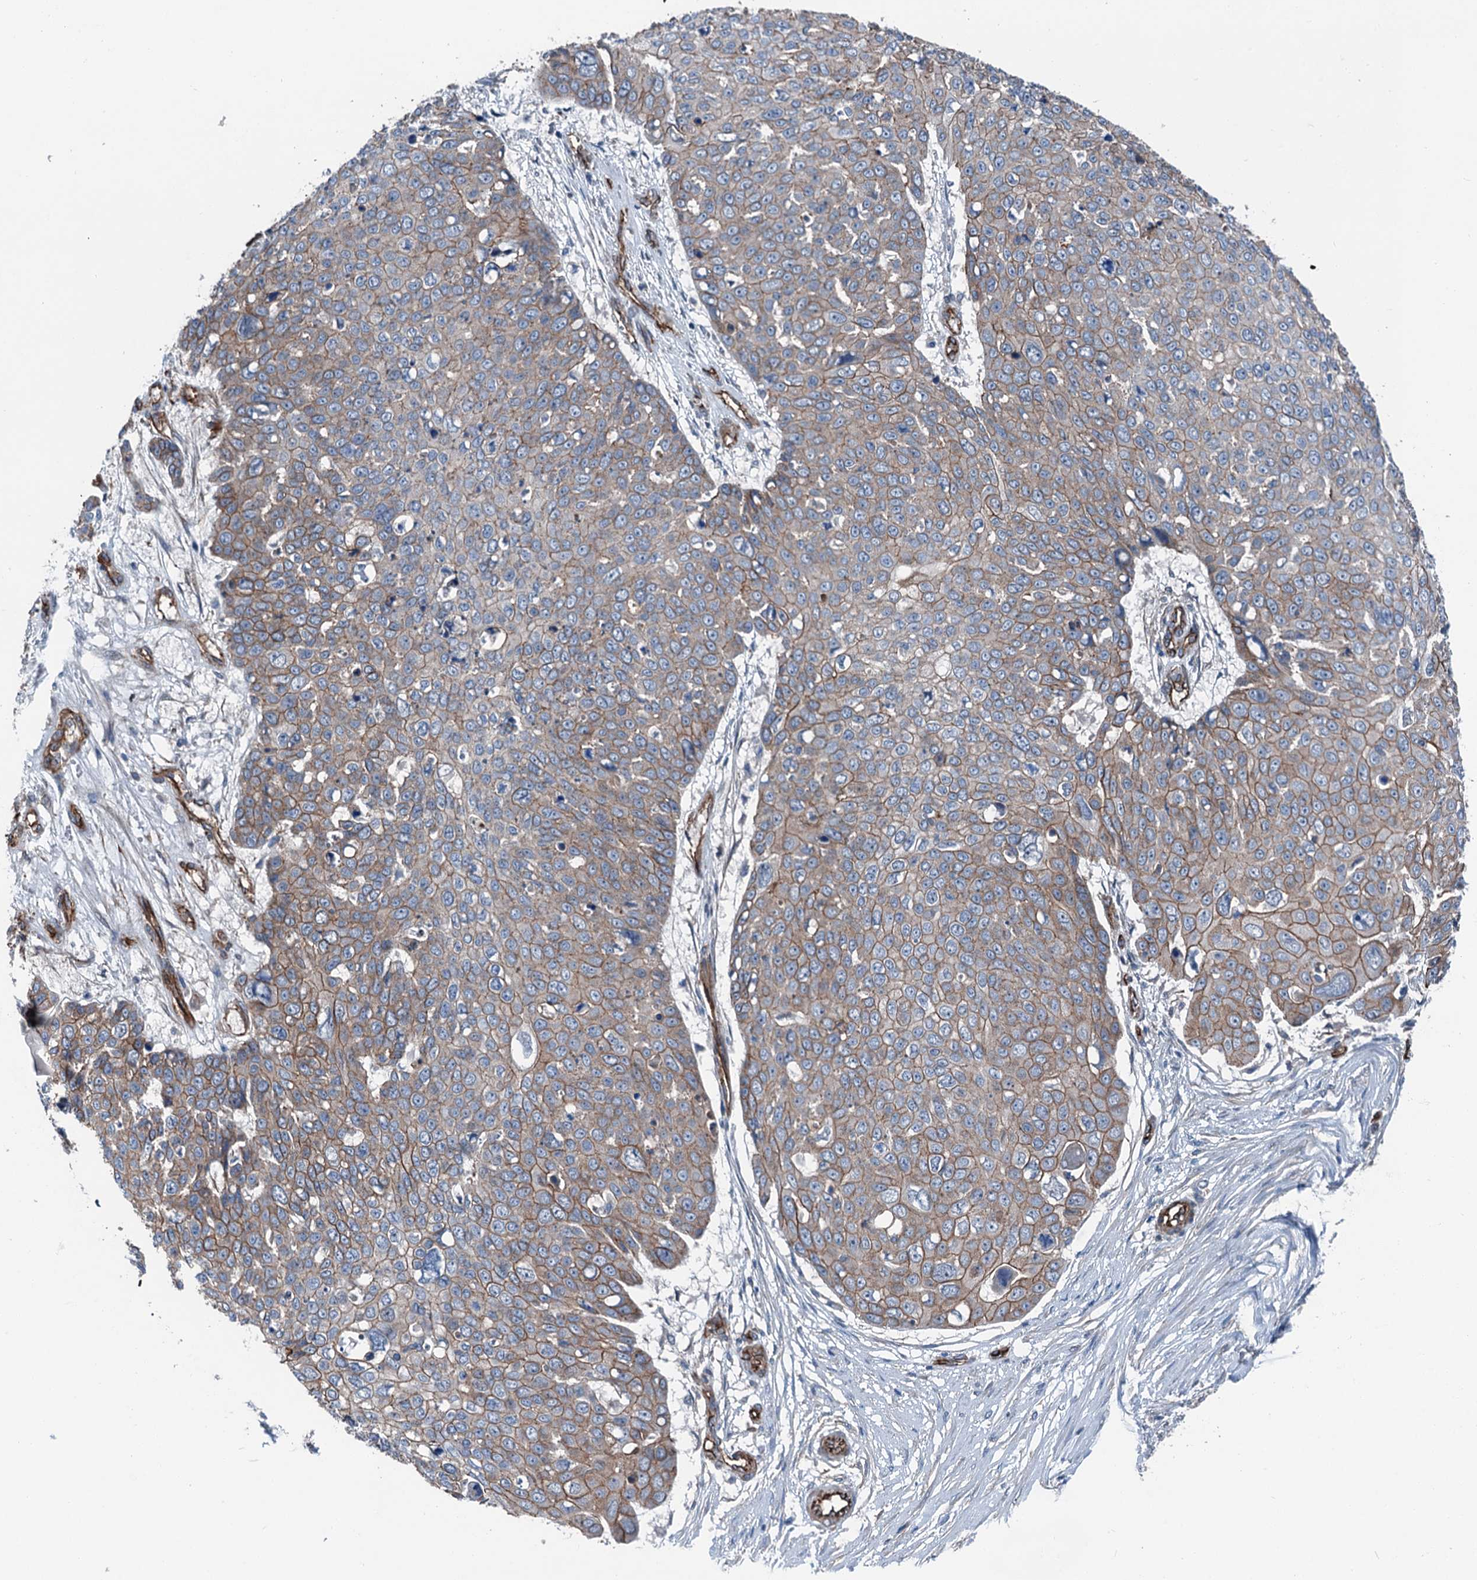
{"staining": {"intensity": "weak", "quantity": "25%-75%", "location": "cytoplasmic/membranous"}, "tissue": "skin cancer", "cell_type": "Tumor cells", "image_type": "cancer", "snomed": [{"axis": "morphology", "description": "Squamous cell carcinoma, NOS"}, {"axis": "topography", "description": "Skin"}], "caption": "Immunohistochemistry (IHC) (DAB (3,3'-diaminobenzidine)) staining of human skin squamous cell carcinoma displays weak cytoplasmic/membranous protein staining in about 25%-75% of tumor cells.", "gene": "NMRAL1", "patient": {"sex": "male", "age": 71}}